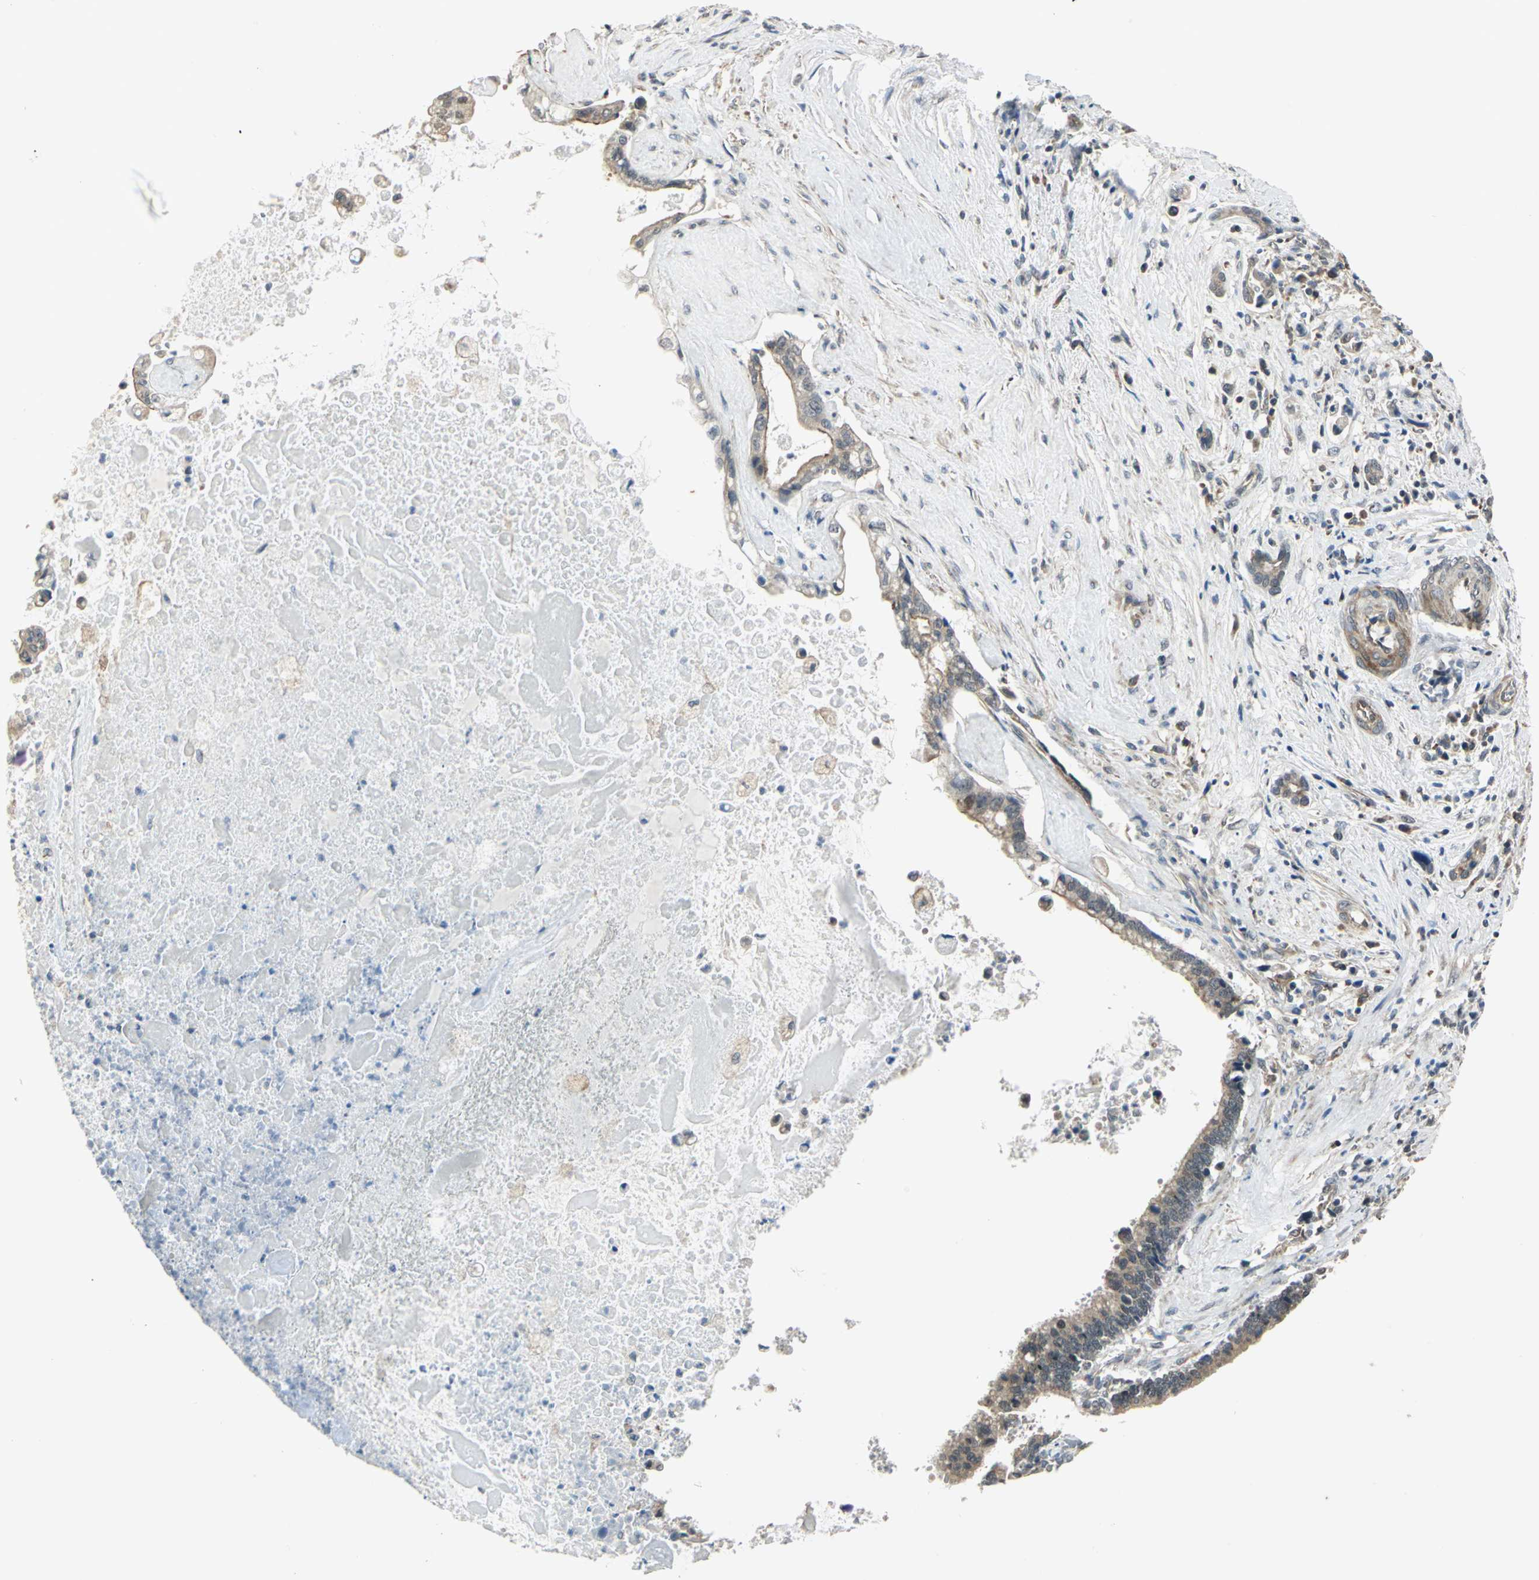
{"staining": {"intensity": "weak", "quantity": "25%-75%", "location": "cytoplasmic/membranous"}, "tissue": "liver cancer", "cell_type": "Tumor cells", "image_type": "cancer", "snomed": [{"axis": "morphology", "description": "Cholangiocarcinoma"}, {"axis": "topography", "description": "Liver"}], "caption": "Protein staining by immunohistochemistry (IHC) demonstrates weak cytoplasmic/membranous staining in approximately 25%-75% of tumor cells in cholangiocarcinoma (liver).", "gene": "PLAGL2", "patient": {"sex": "male", "age": 57}}